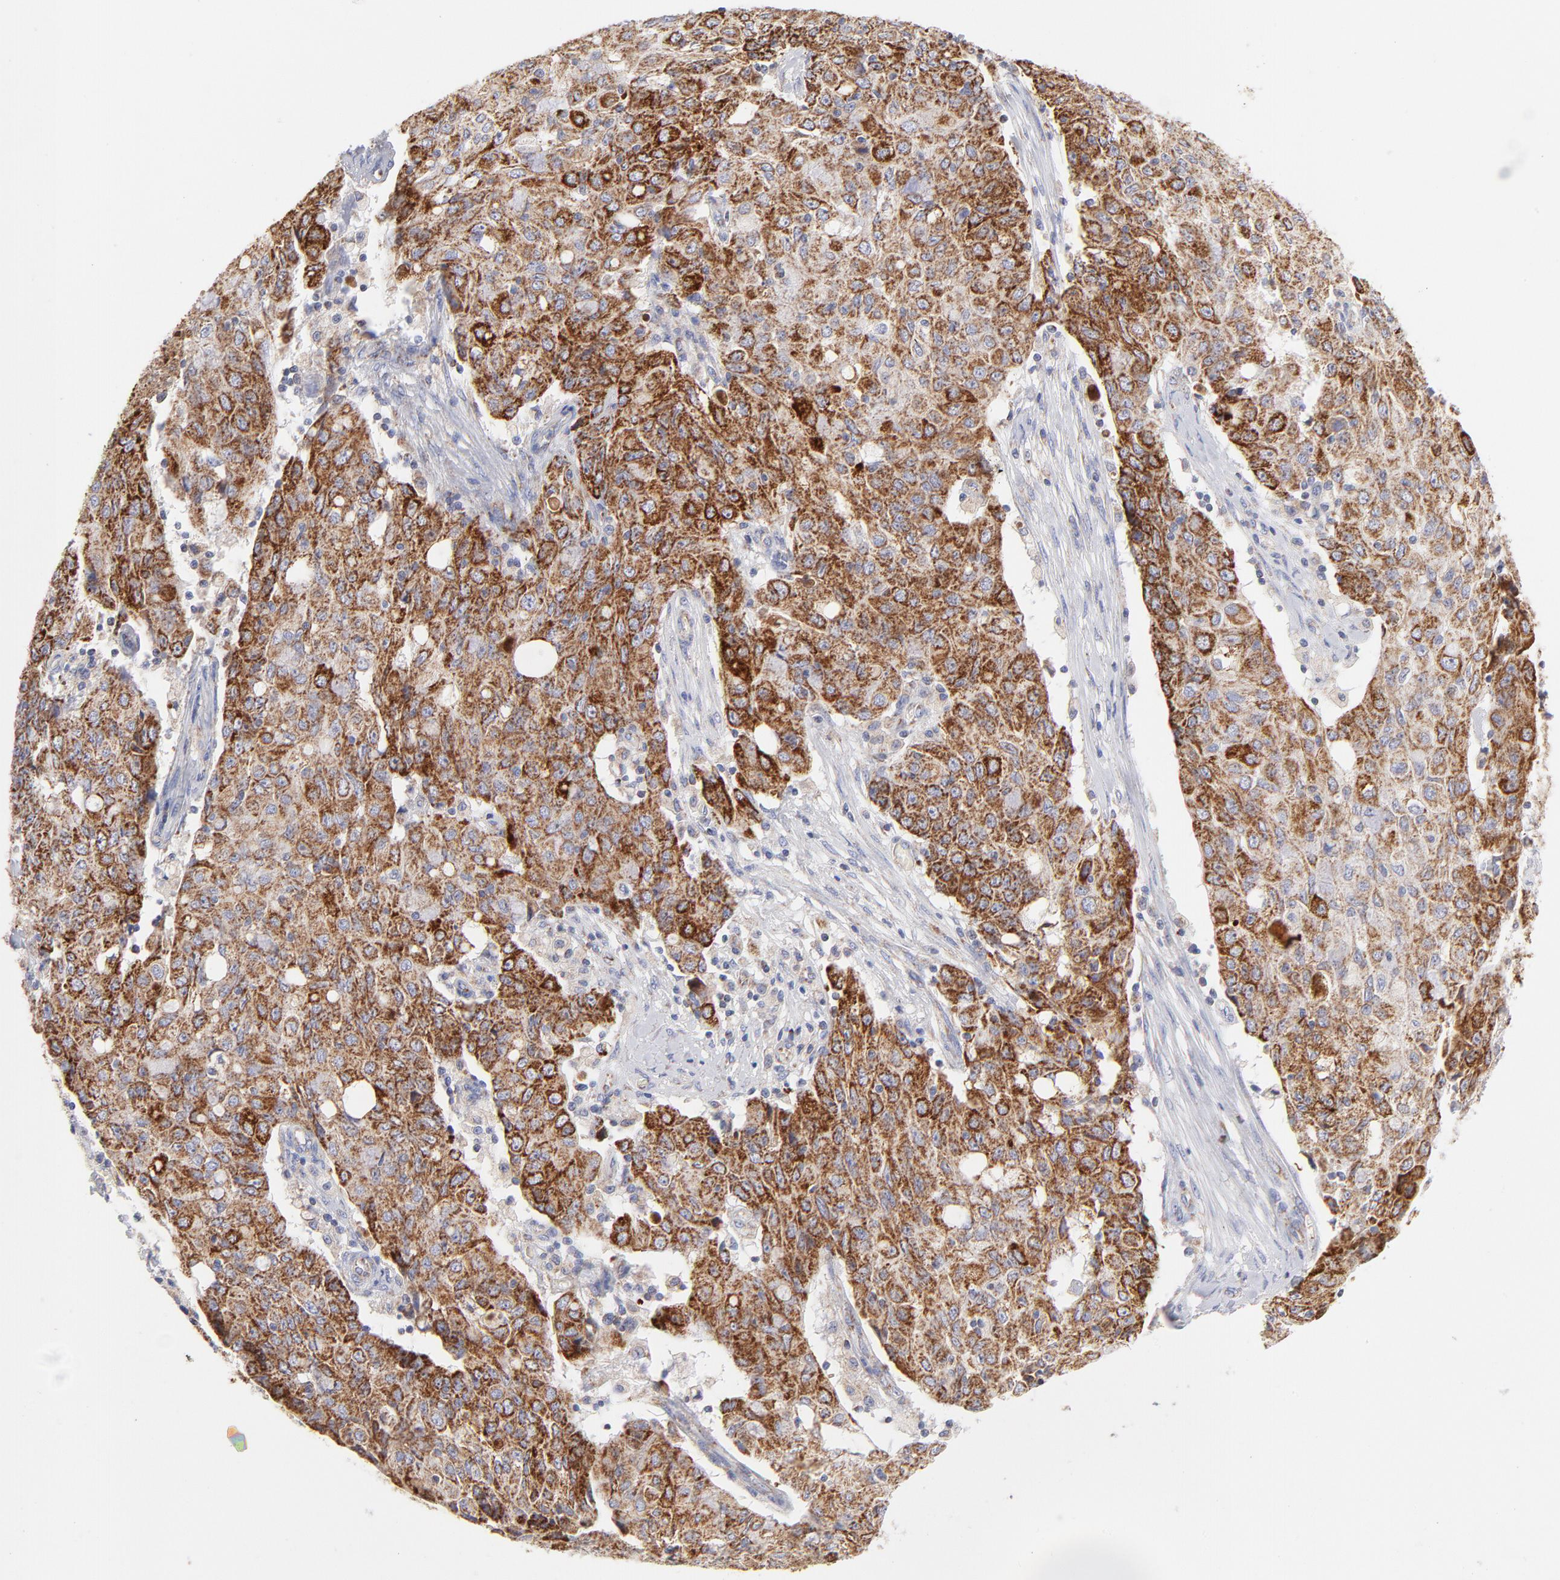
{"staining": {"intensity": "strong", "quantity": ">75%", "location": "cytoplasmic/membranous"}, "tissue": "ovarian cancer", "cell_type": "Tumor cells", "image_type": "cancer", "snomed": [{"axis": "morphology", "description": "Carcinoma, endometroid"}, {"axis": "topography", "description": "Ovary"}], "caption": "Strong cytoplasmic/membranous staining is seen in about >75% of tumor cells in ovarian cancer.", "gene": "TIMM8A", "patient": {"sex": "female", "age": 42}}